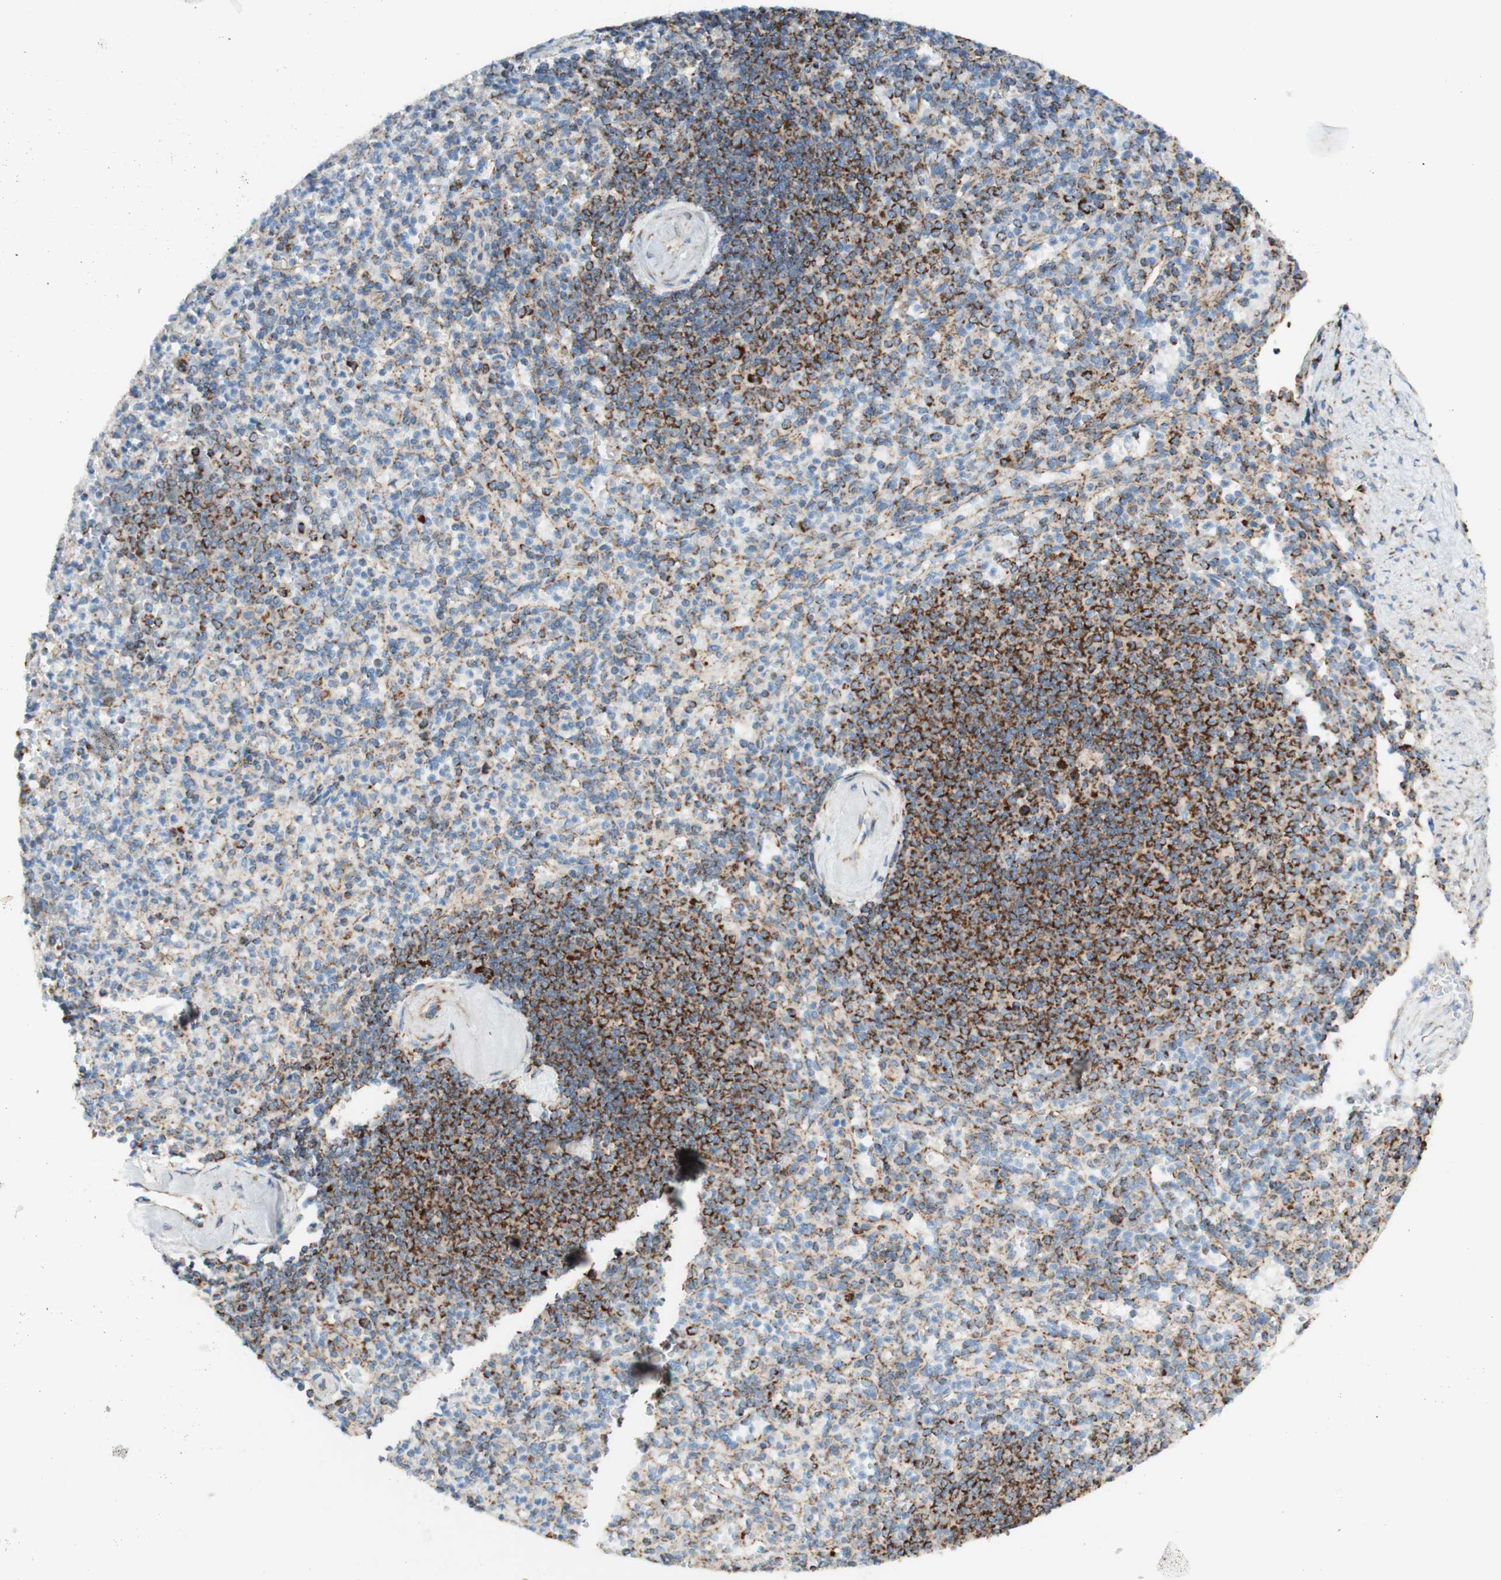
{"staining": {"intensity": "moderate", "quantity": "<25%", "location": "cytoplasmic/membranous"}, "tissue": "spleen", "cell_type": "Cells in red pulp", "image_type": "normal", "snomed": [{"axis": "morphology", "description": "Normal tissue, NOS"}, {"axis": "topography", "description": "Spleen"}], "caption": "Brown immunohistochemical staining in benign human spleen displays moderate cytoplasmic/membranous positivity in approximately <25% of cells in red pulp.", "gene": "TOMM20", "patient": {"sex": "female", "age": 74}}